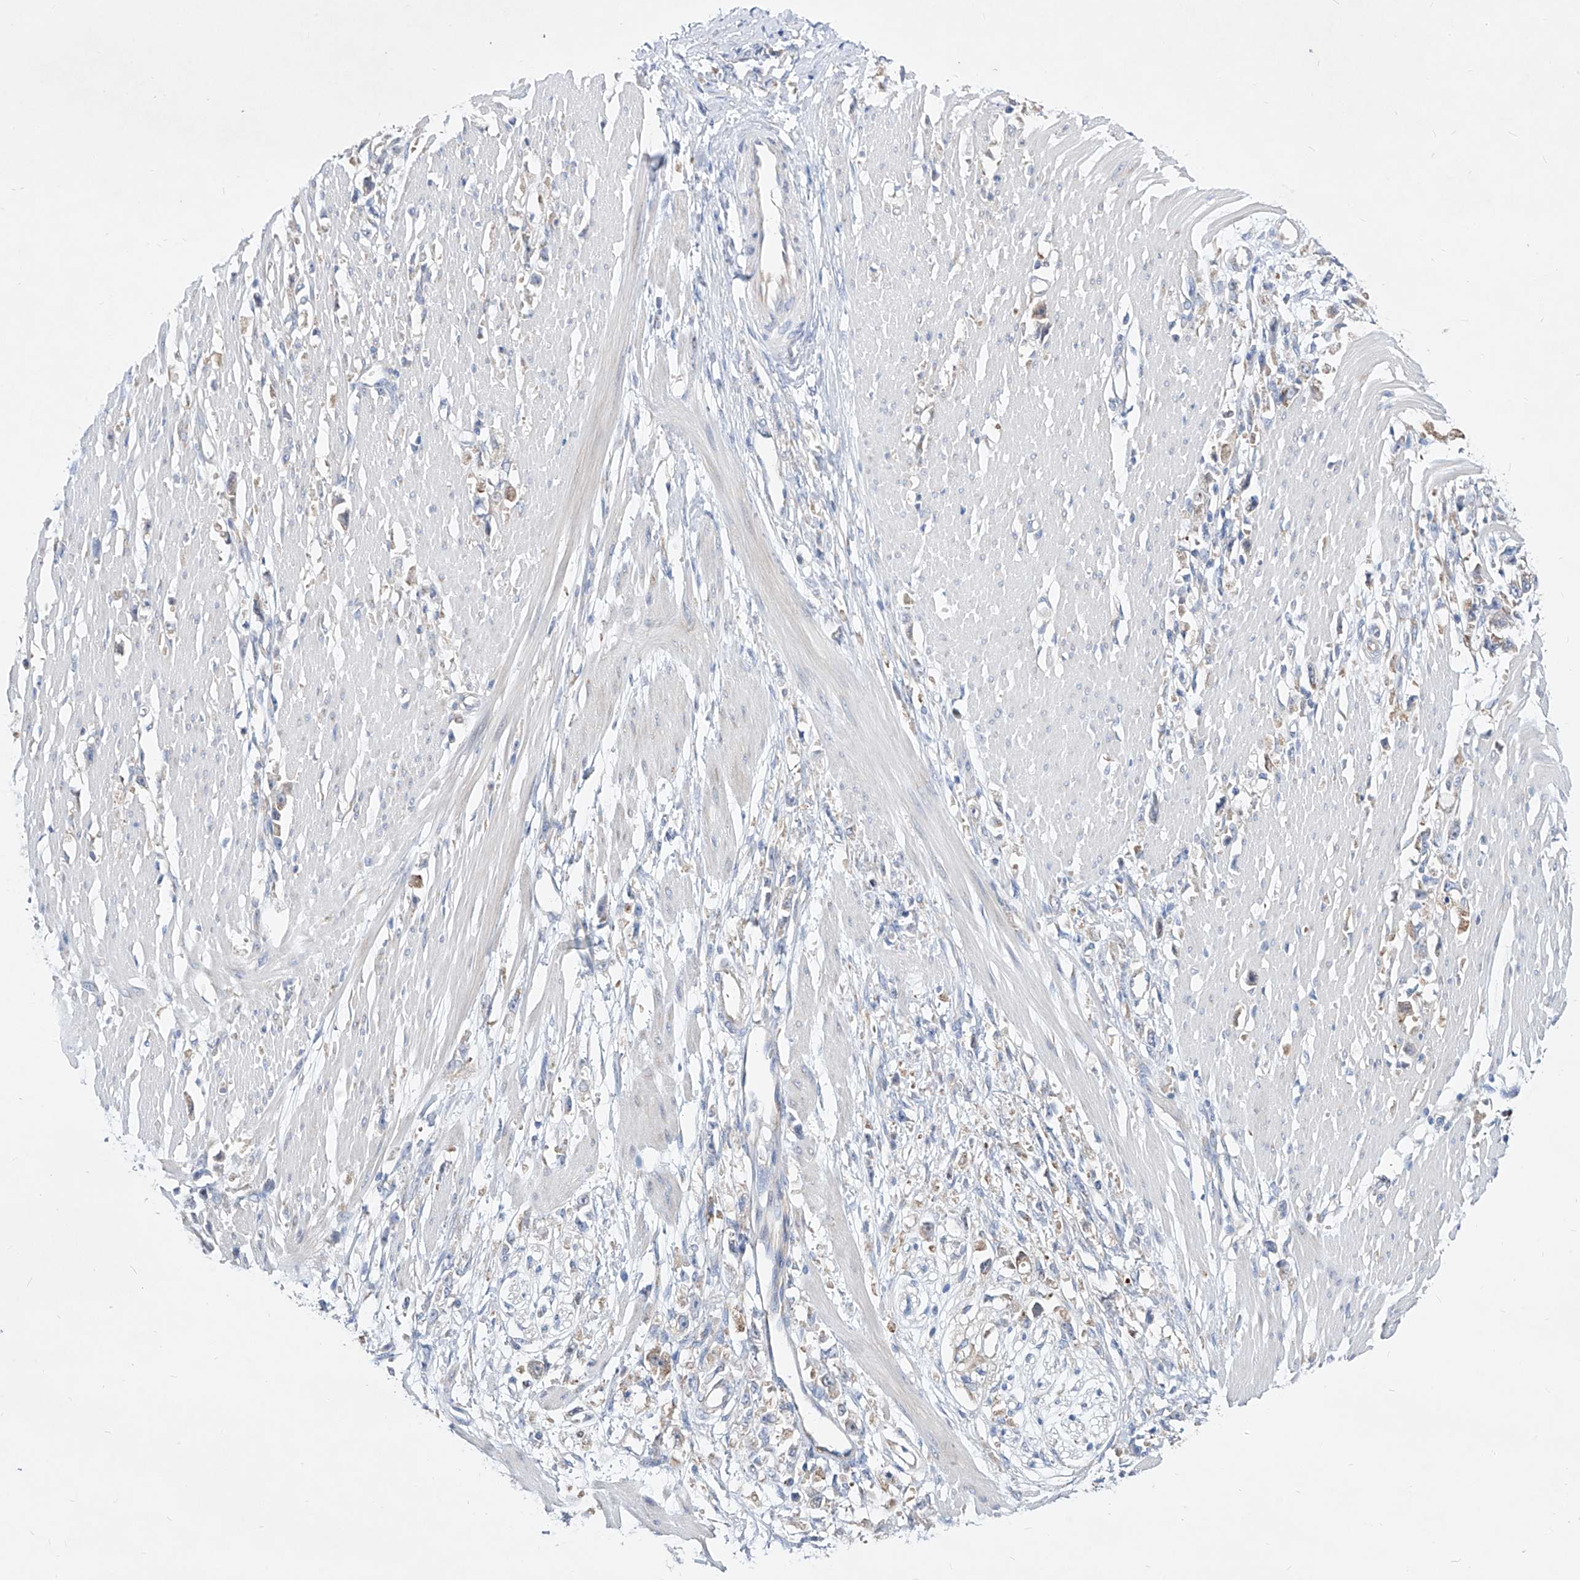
{"staining": {"intensity": "negative", "quantity": "none", "location": "none"}, "tissue": "stomach cancer", "cell_type": "Tumor cells", "image_type": "cancer", "snomed": [{"axis": "morphology", "description": "Adenocarcinoma, NOS"}, {"axis": "topography", "description": "Stomach"}], "caption": "Immunohistochemical staining of human stomach cancer (adenocarcinoma) displays no significant expression in tumor cells. (DAB (3,3'-diaminobenzidine) immunohistochemistry visualized using brightfield microscopy, high magnification).", "gene": "UFL1", "patient": {"sex": "female", "age": 59}}